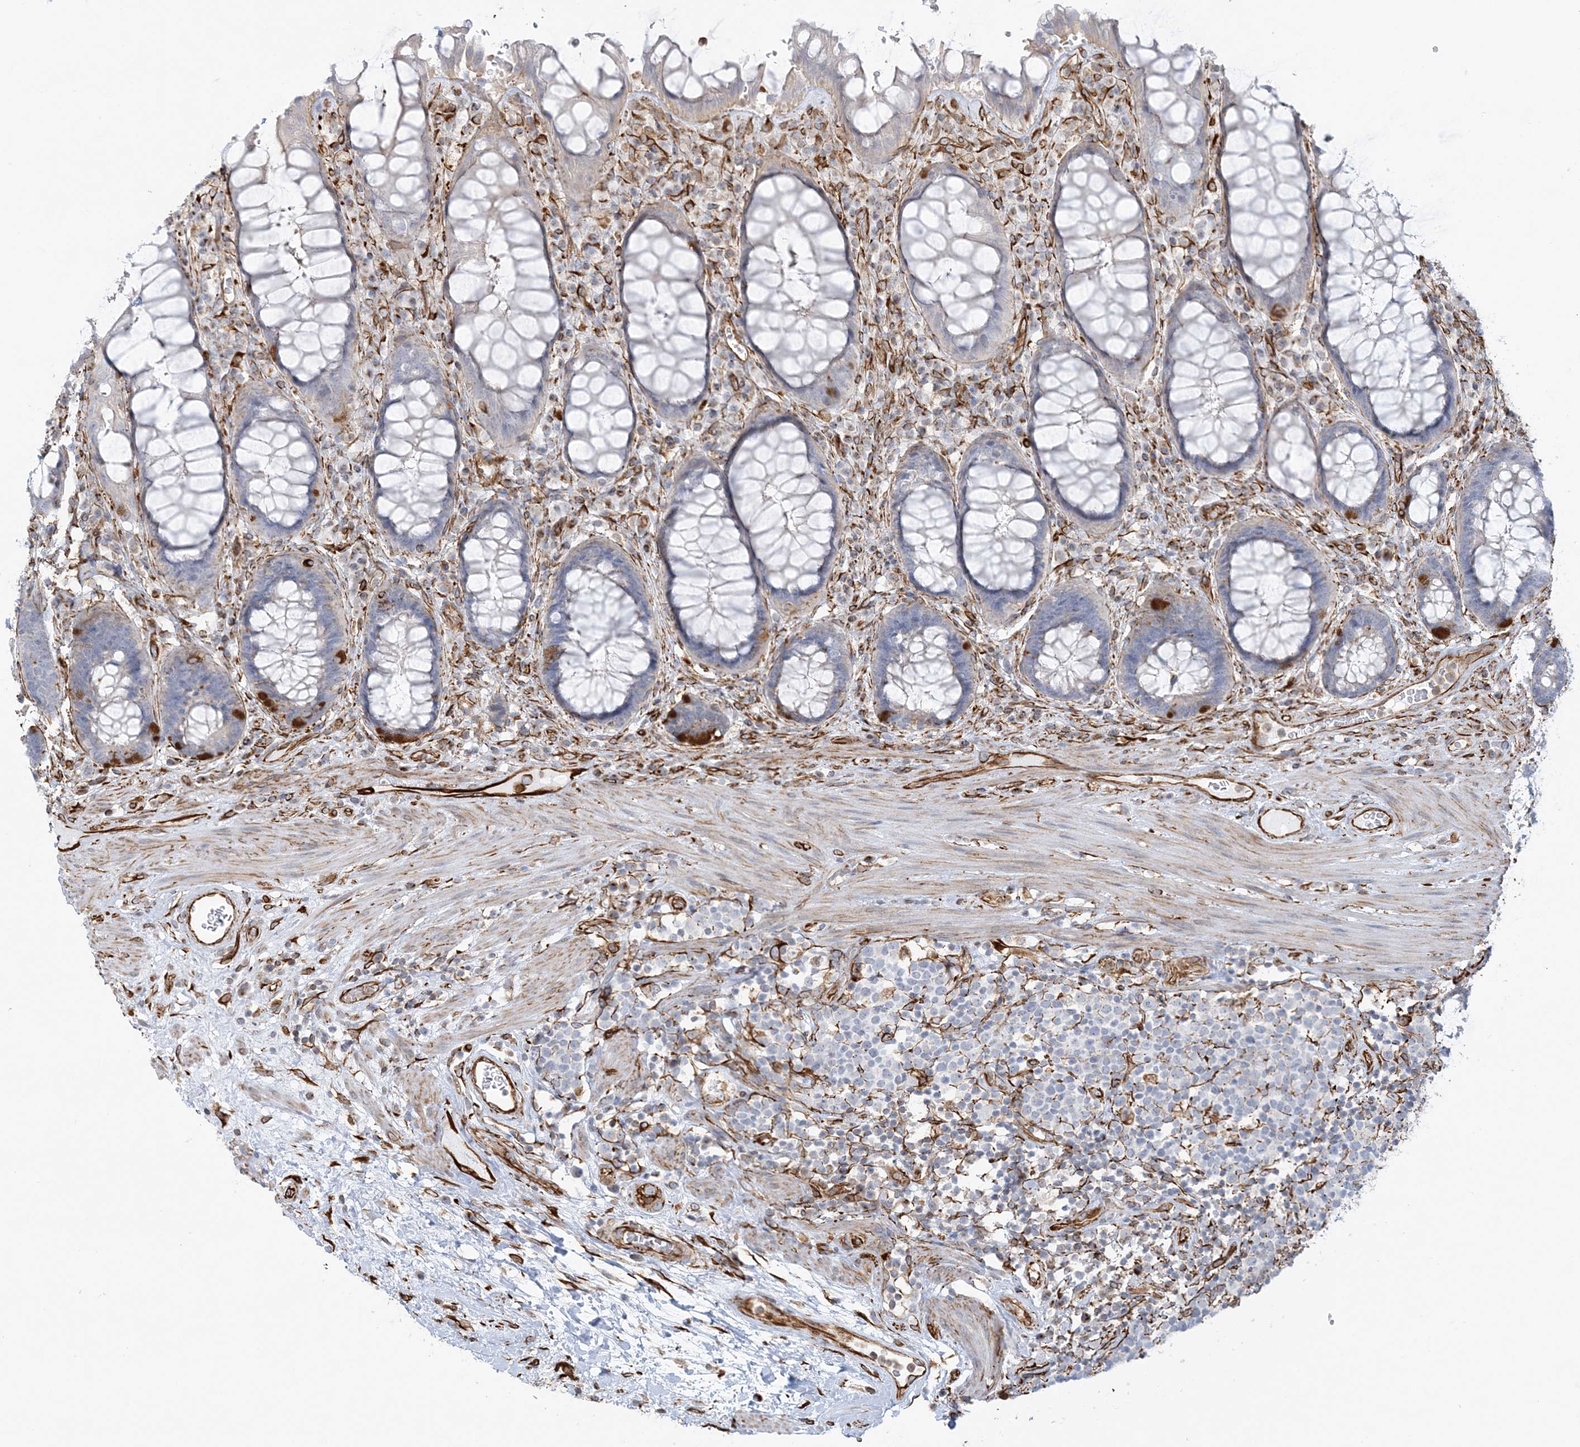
{"staining": {"intensity": "negative", "quantity": "none", "location": "none"}, "tissue": "rectum", "cell_type": "Glandular cells", "image_type": "normal", "snomed": [{"axis": "morphology", "description": "Normal tissue, NOS"}, {"axis": "topography", "description": "Rectum"}], "caption": "Rectum stained for a protein using immunohistochemistry demonstrates no expression glandular cells.", "gene": "SCLT1", "patient": {"sex": "male", "age": 64}}